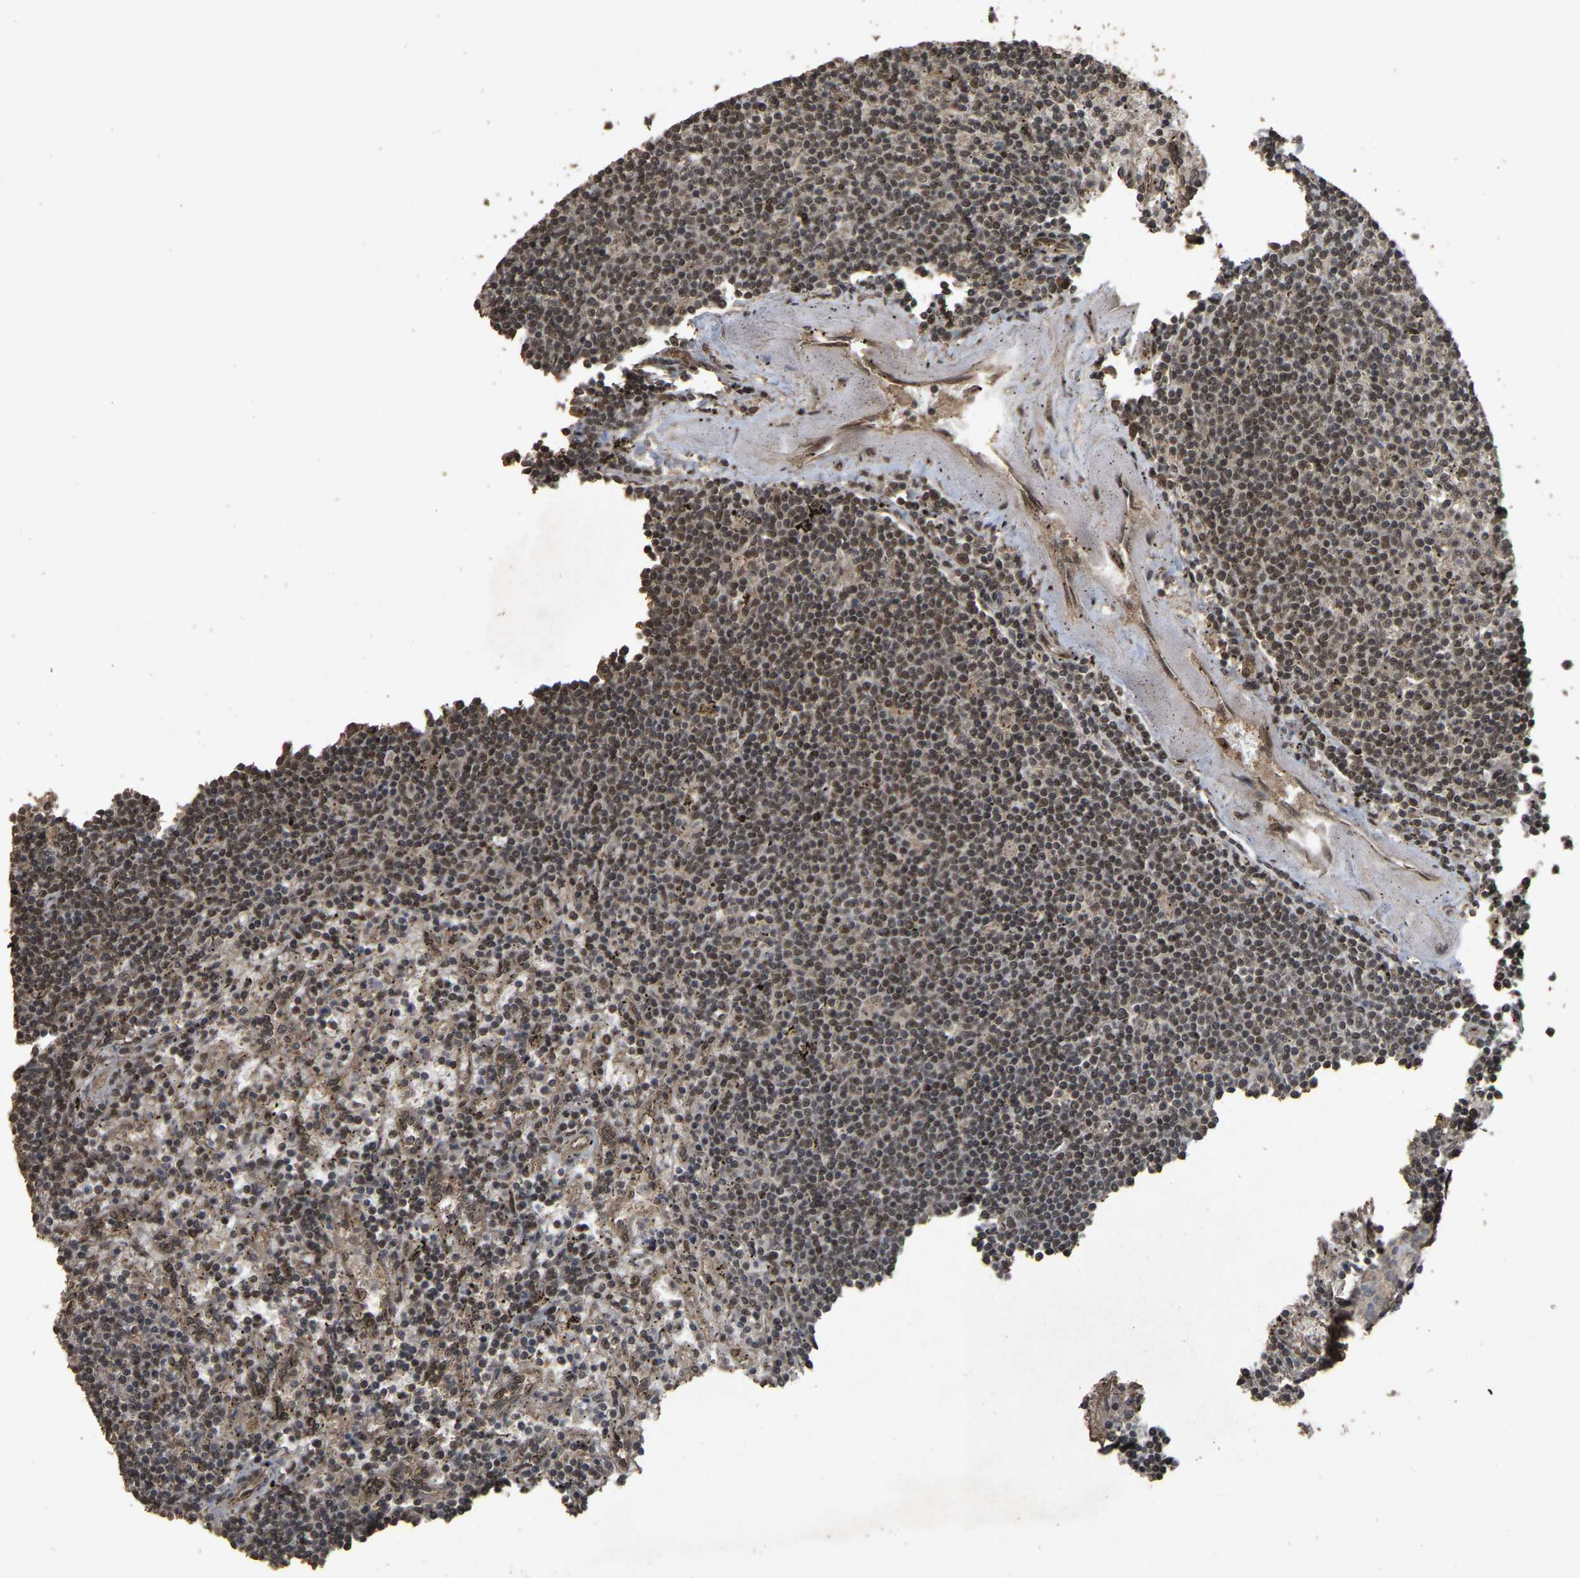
{"staining": {"intensity": "moderate", "quantity": ">75%", "location": "nuclear"}, "tissue": "lymphoma", "cell_type": "Tumor cells", "image_type": "cancer", "snomed": [{"axis": "morphology", "description": "Malignant lymphoma, non-Hodgkin's type, Low grade"}, {"axis": "topography", "description": "Spleen"}], "caption": "Immunohistochemistry photomicrograph of low-grade malignant lymphoma, non-Hodgkin's type stained for a protein (brown), which reveals medium levels of moderate nuclear positivity in approximately >75% of tumor cells.", "gene": "ARHGAP23", "patient": {"sex": "male", "age": 76}}